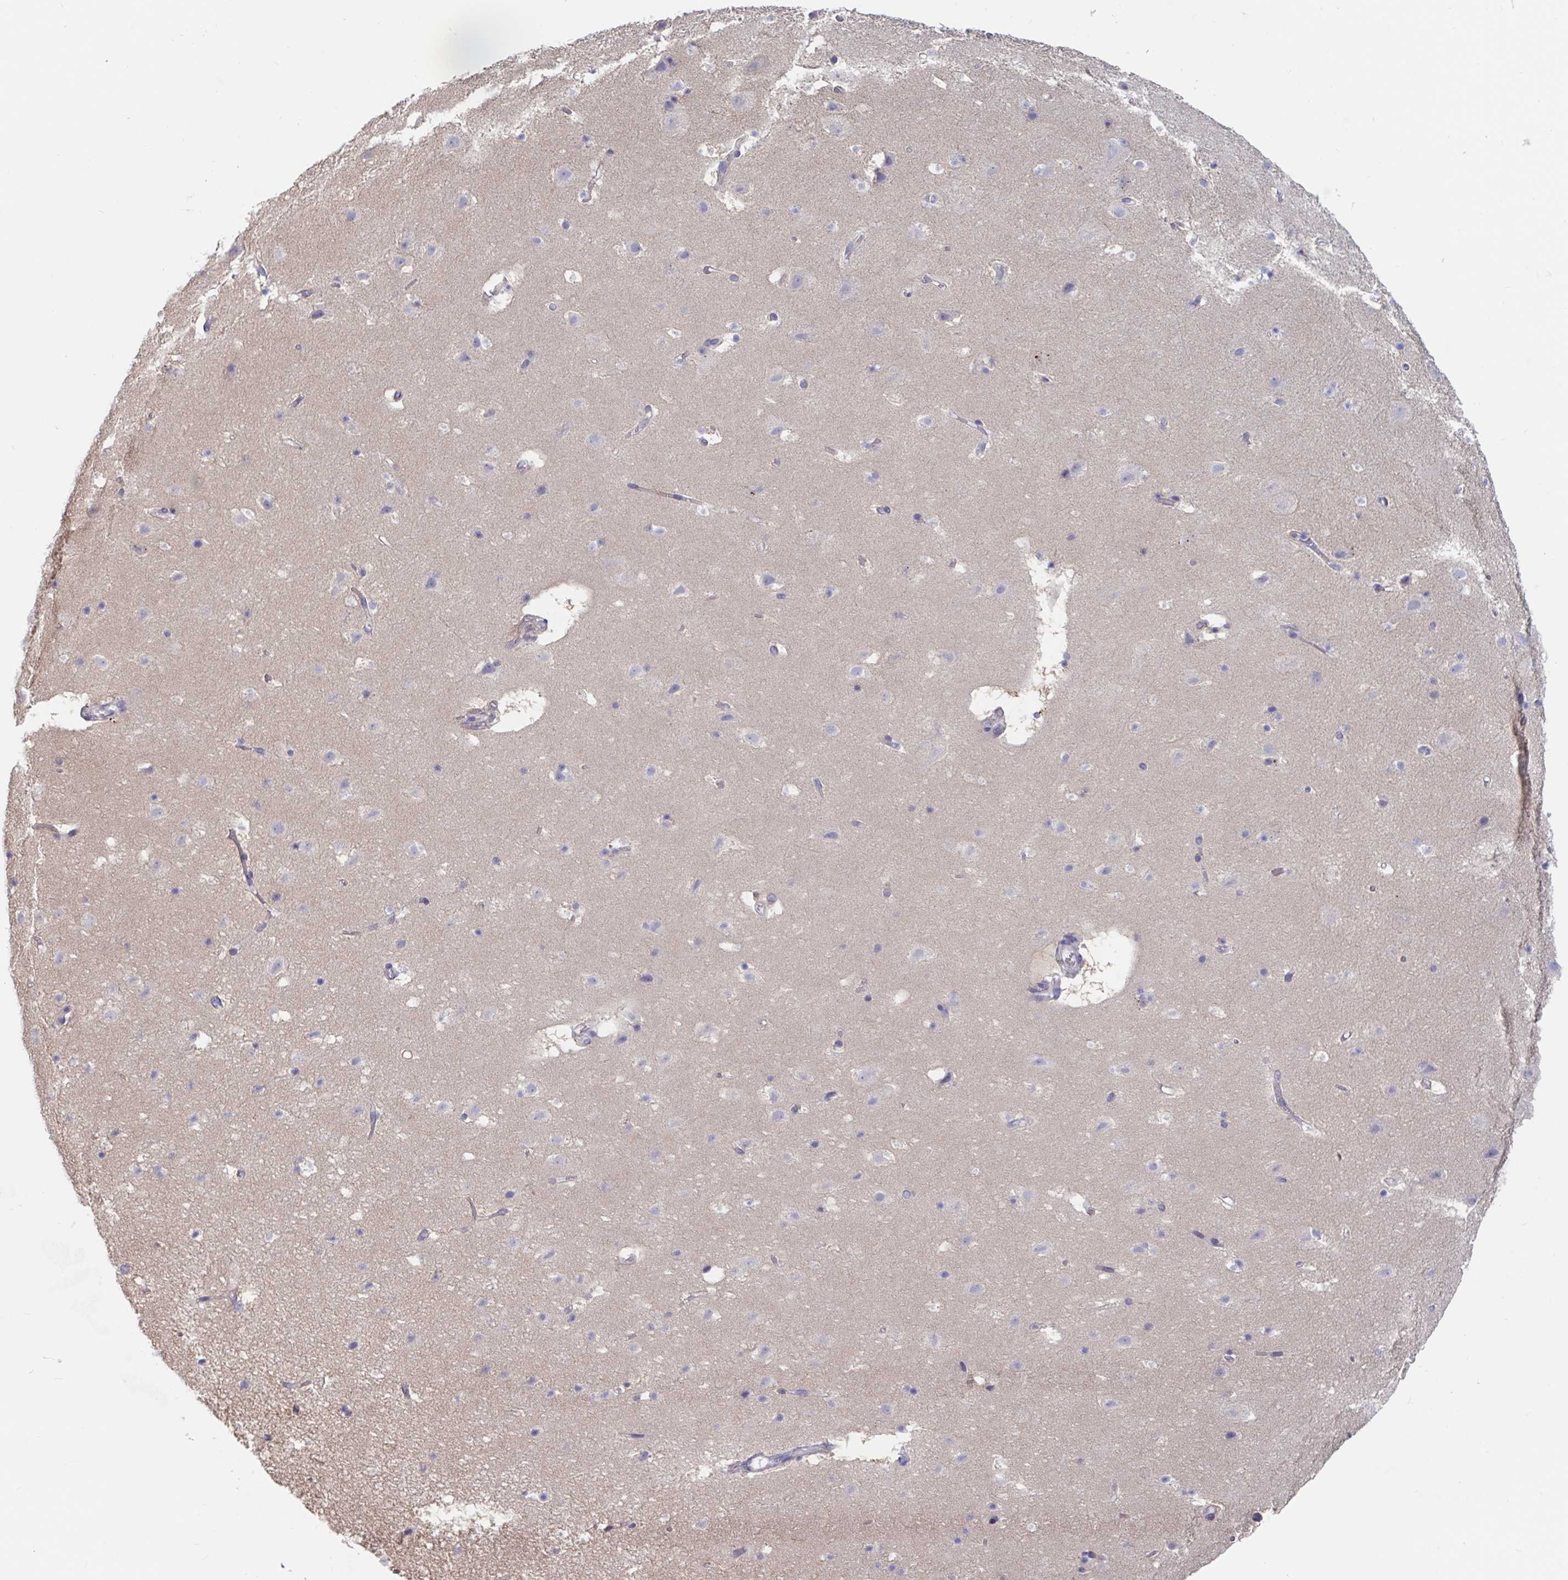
{"staining": {"intensity": "negative", "quantity": "none", "location": "none"}, "tissue": "cerebral cortex", "cell_type": "Endothelial cells", "image_type": "normal", "snomed": [{"axis": "morphology", "description": "Normal tissue, NOS"}, {"axis": "topography", "description": "Cerebral cortex"}], "caption": "Immunohistochemical staining of unremarkable cerebral cortex exhibits no significant staining in endothelial cells. Brightfield microscopy of IHC stained with DAB (3,3'-diaminobenzidine) (brown) and hematoxylin (blue), captured at high magnification.", "gene": "UNKL", "patient": {"sex": "female", "age": 42}}